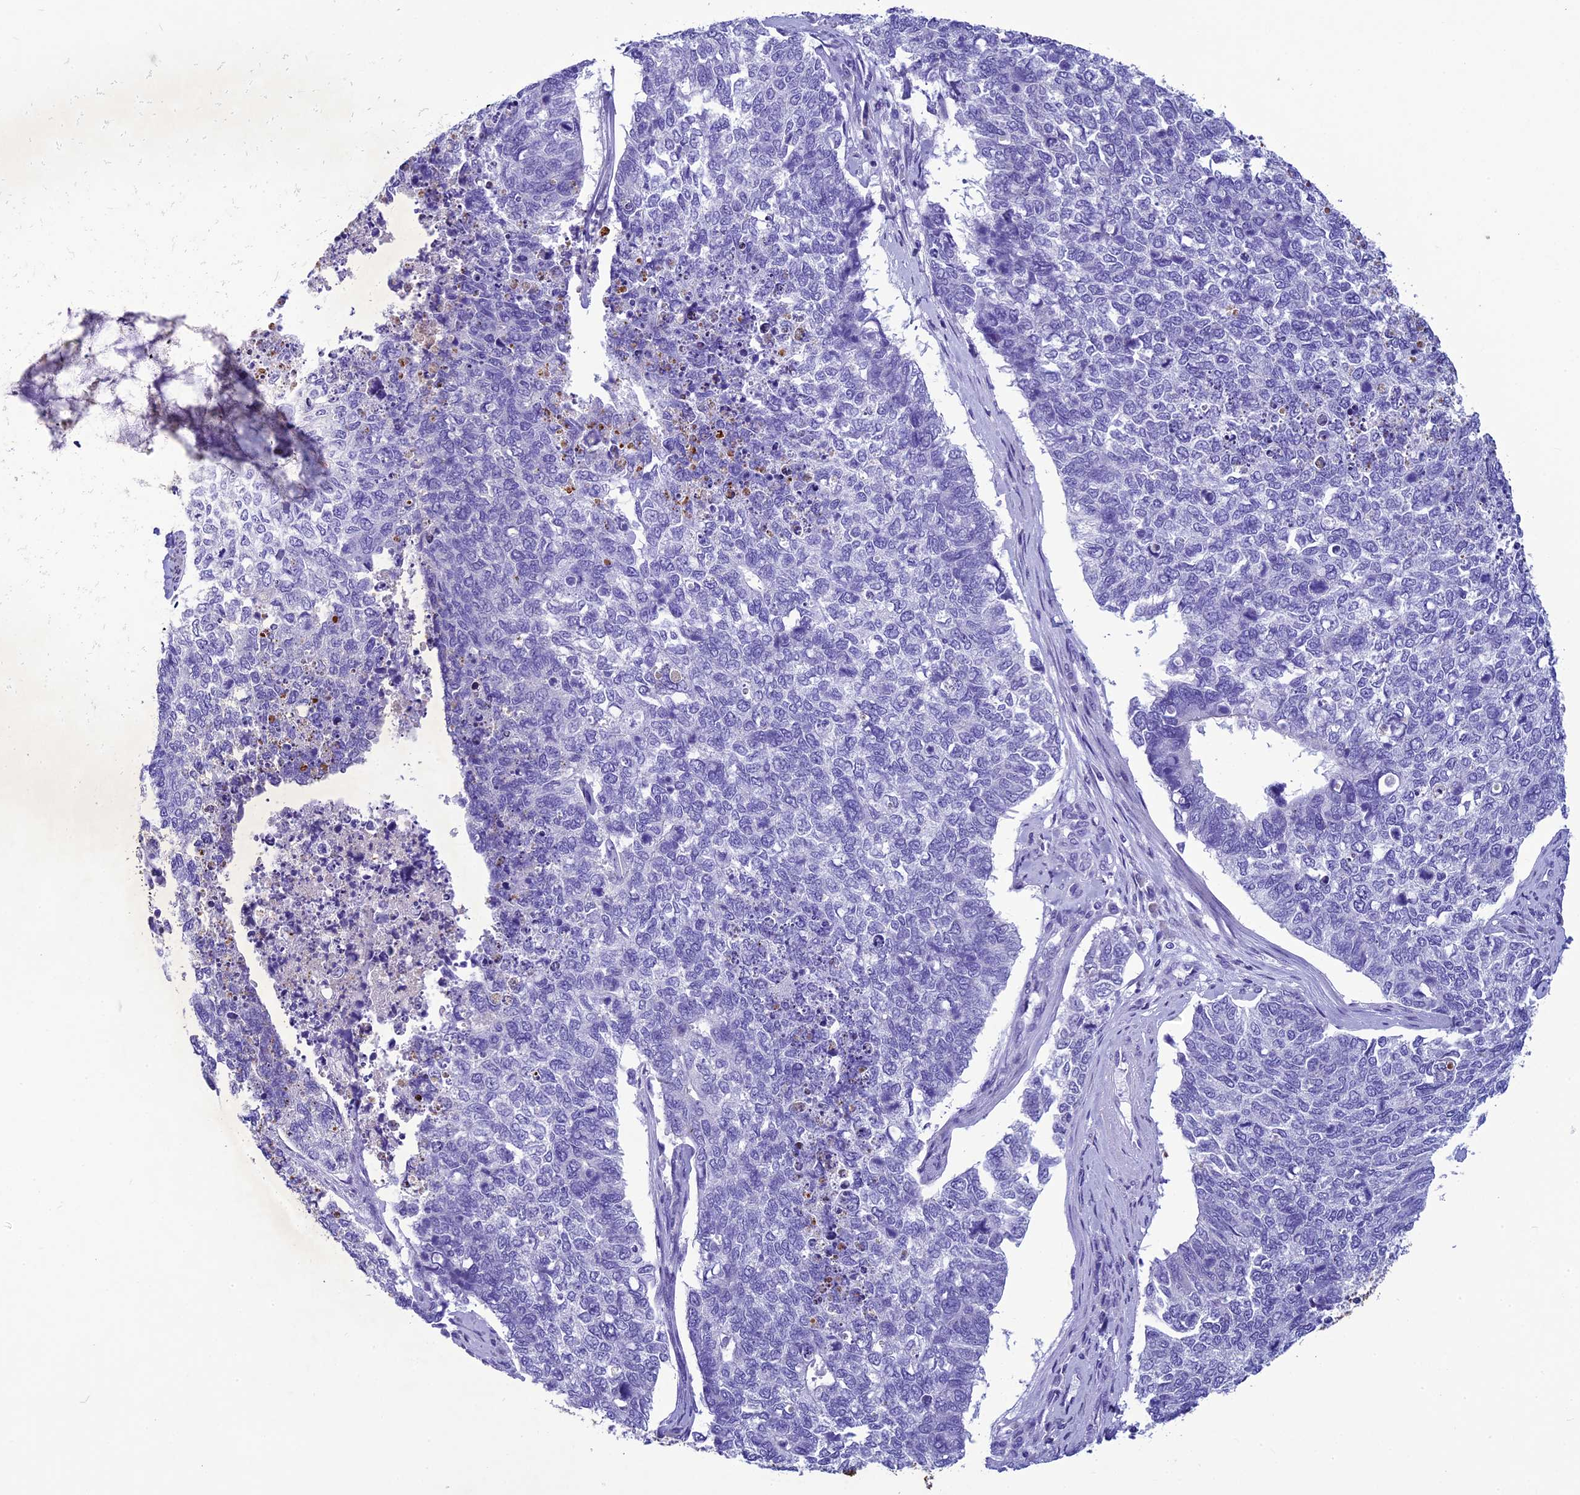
{"staining": {"intensity": "negative", "quantity": "none", "location": "none"}, "tissue": "cervical cancer", "cell_type": "Tumor cells", "image_type": "cancer", "snomed": [{"axis": "morphology", "description": "Squamous cell carcinoma, NOS"}, {"axis": "topography", "description": "Cervix"}], "caption": "Immunohistochemistry (IHC) micrograph of cervical cancer stained for a protein (brown), which demonstrates no expression in tumor cells.", "gene": "SCEL", "patient": {"sex": "female", "age": 63}}